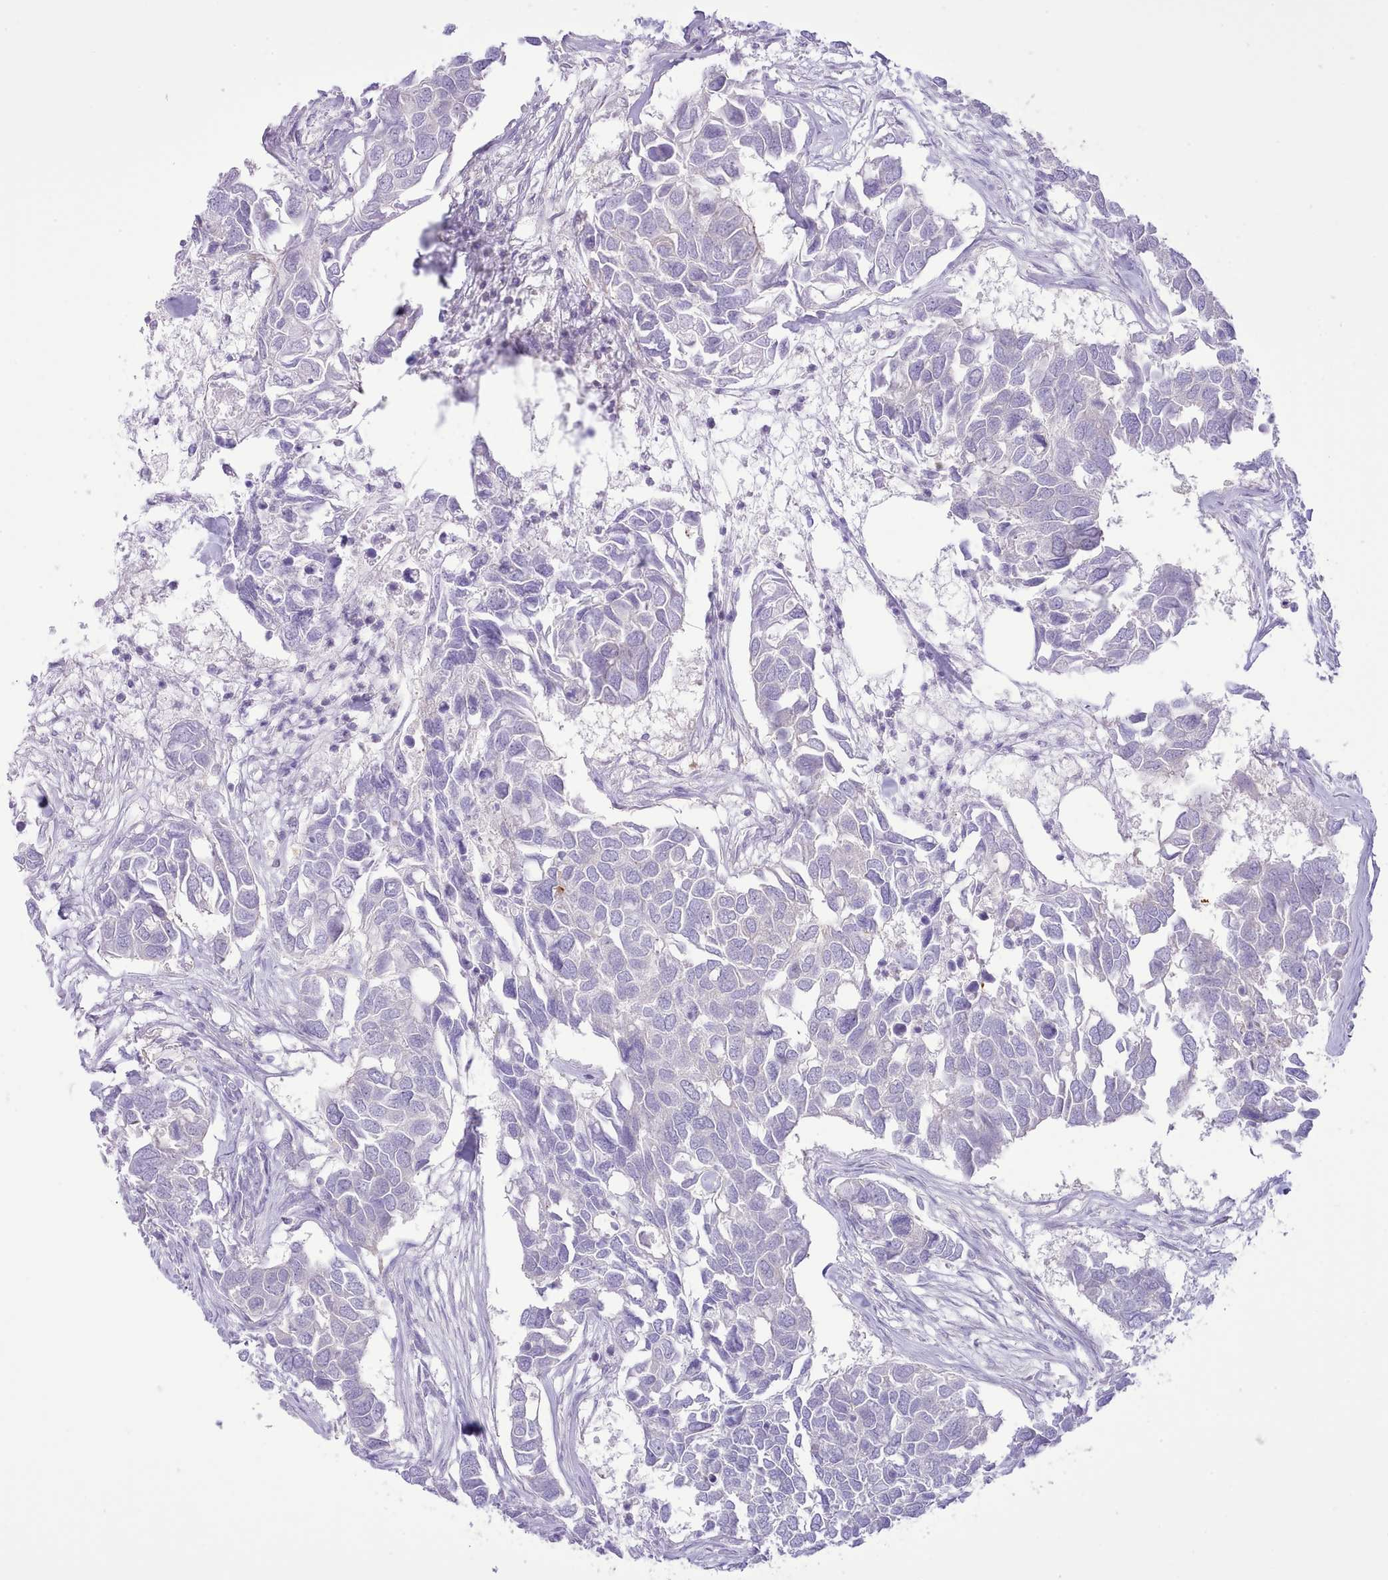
{"staining": {"intensity": "negative", "quantity": "none", "location": "none"}, "tissue": "breast cancer", "cell_type": "Tumor cells", "image_type": "cancer", "snomed": [{"axis": "morphology", "description": "Duct carcinoma"}, {"axis": "topography", "description": "Breast"}], "caption": "The image exhibits no significant positivity in tumor cells of invasive ductal carcinoma (breast).", "gene": "MDFI", "patient": {"sex": "female", "age": 83}}